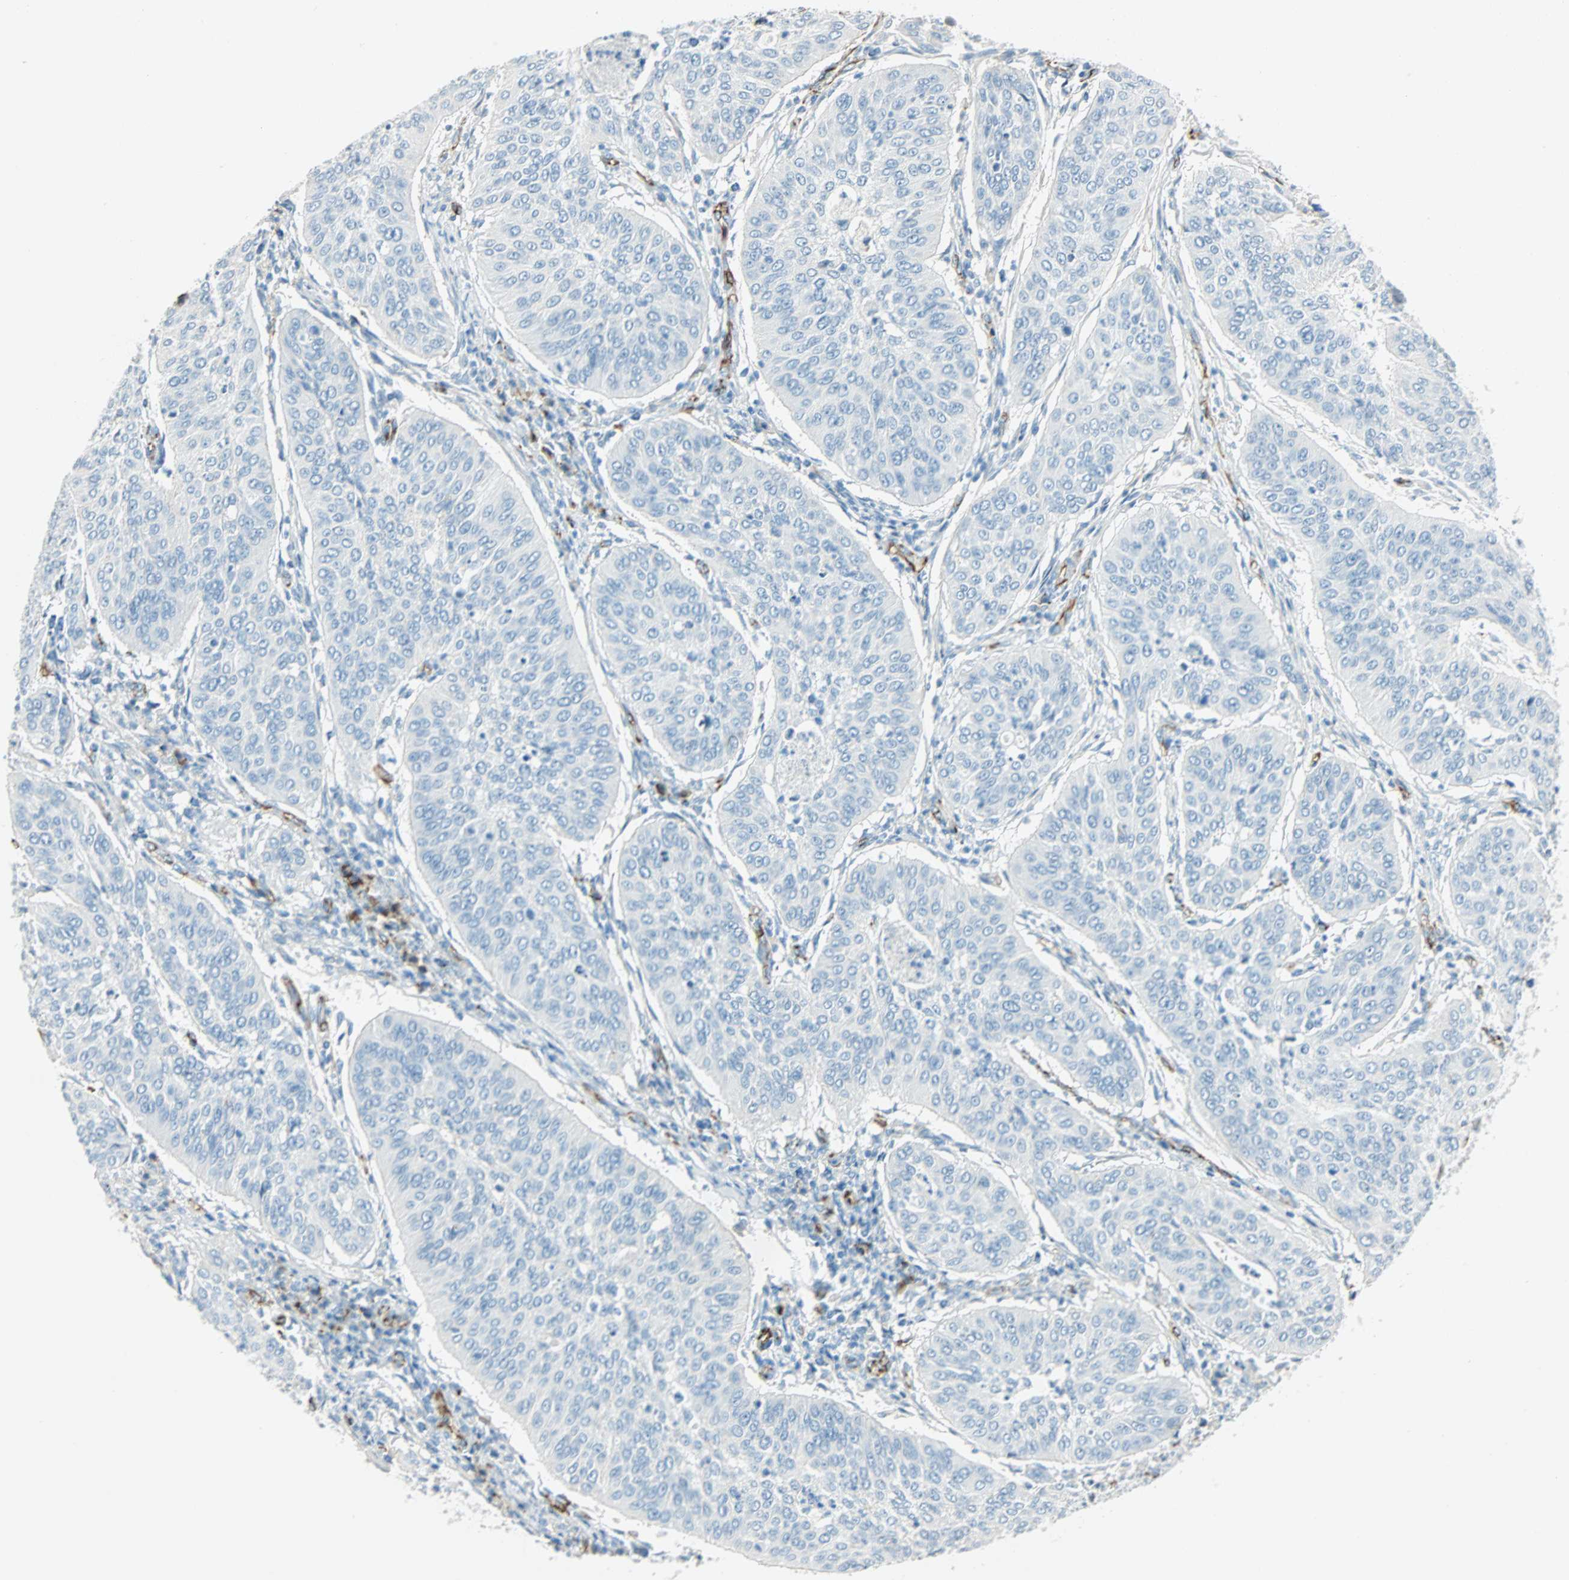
{"staining": {"intensity": "negative", "quantity": "none", "location": "none"}, "tissue": "cervical cancer", "cell_type": "Tumor cells", "image_type": "cancer", "snomed": [{"axis": "morphology", "description": "Normal tissue, NOS"}, {"axis": "morphology", "description": "Squamous cell carcinoma, NOS"}, {"axis": "topography", "description": "Cervix"}], "caption": "Histopathology image shows no significant protein positivity in tumor cells of cervical cancer.", "gene": "VPS9D1", "patient": {"sex": "female", "age": 39}}